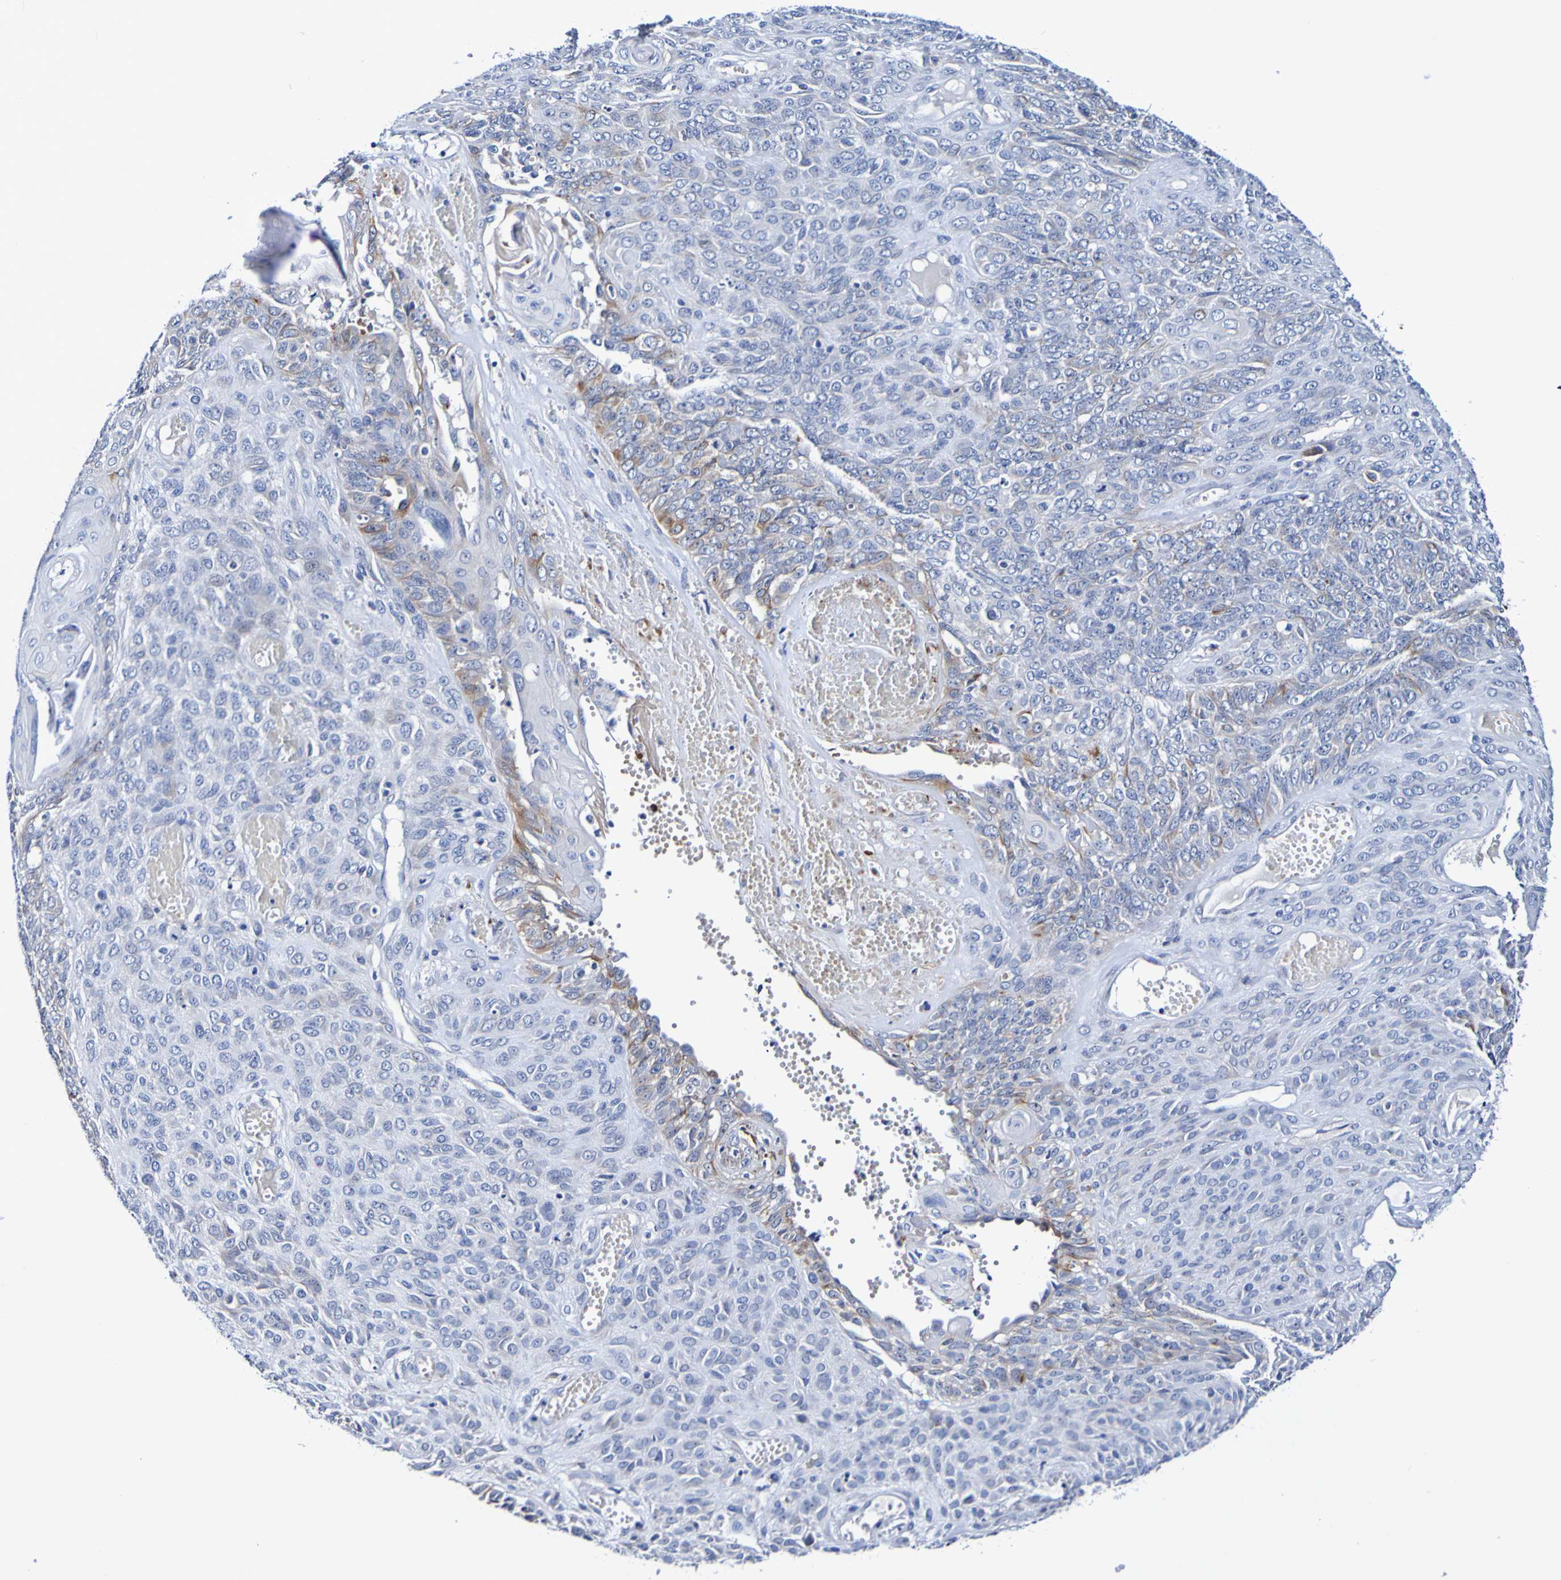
{"staining": {"intensity": "negative", "quantity": "none", "location": "none"}, "tissue": "endometrial cancer", "cell_type": "Tumor cells", "image_type": "cancer", "snomed": [{"axis": "morphology", "description": "Adenocarcinoma, NOS"}, {"axis": "topography", "description": "Endometrium"}], "caption": "Immunohistochemistry (IHC) of endometrial adenocarcinoma exhibits no staining in tumor cells.", "gene": "SEZ6", "patient": {"sex": "female", "age": 32}}